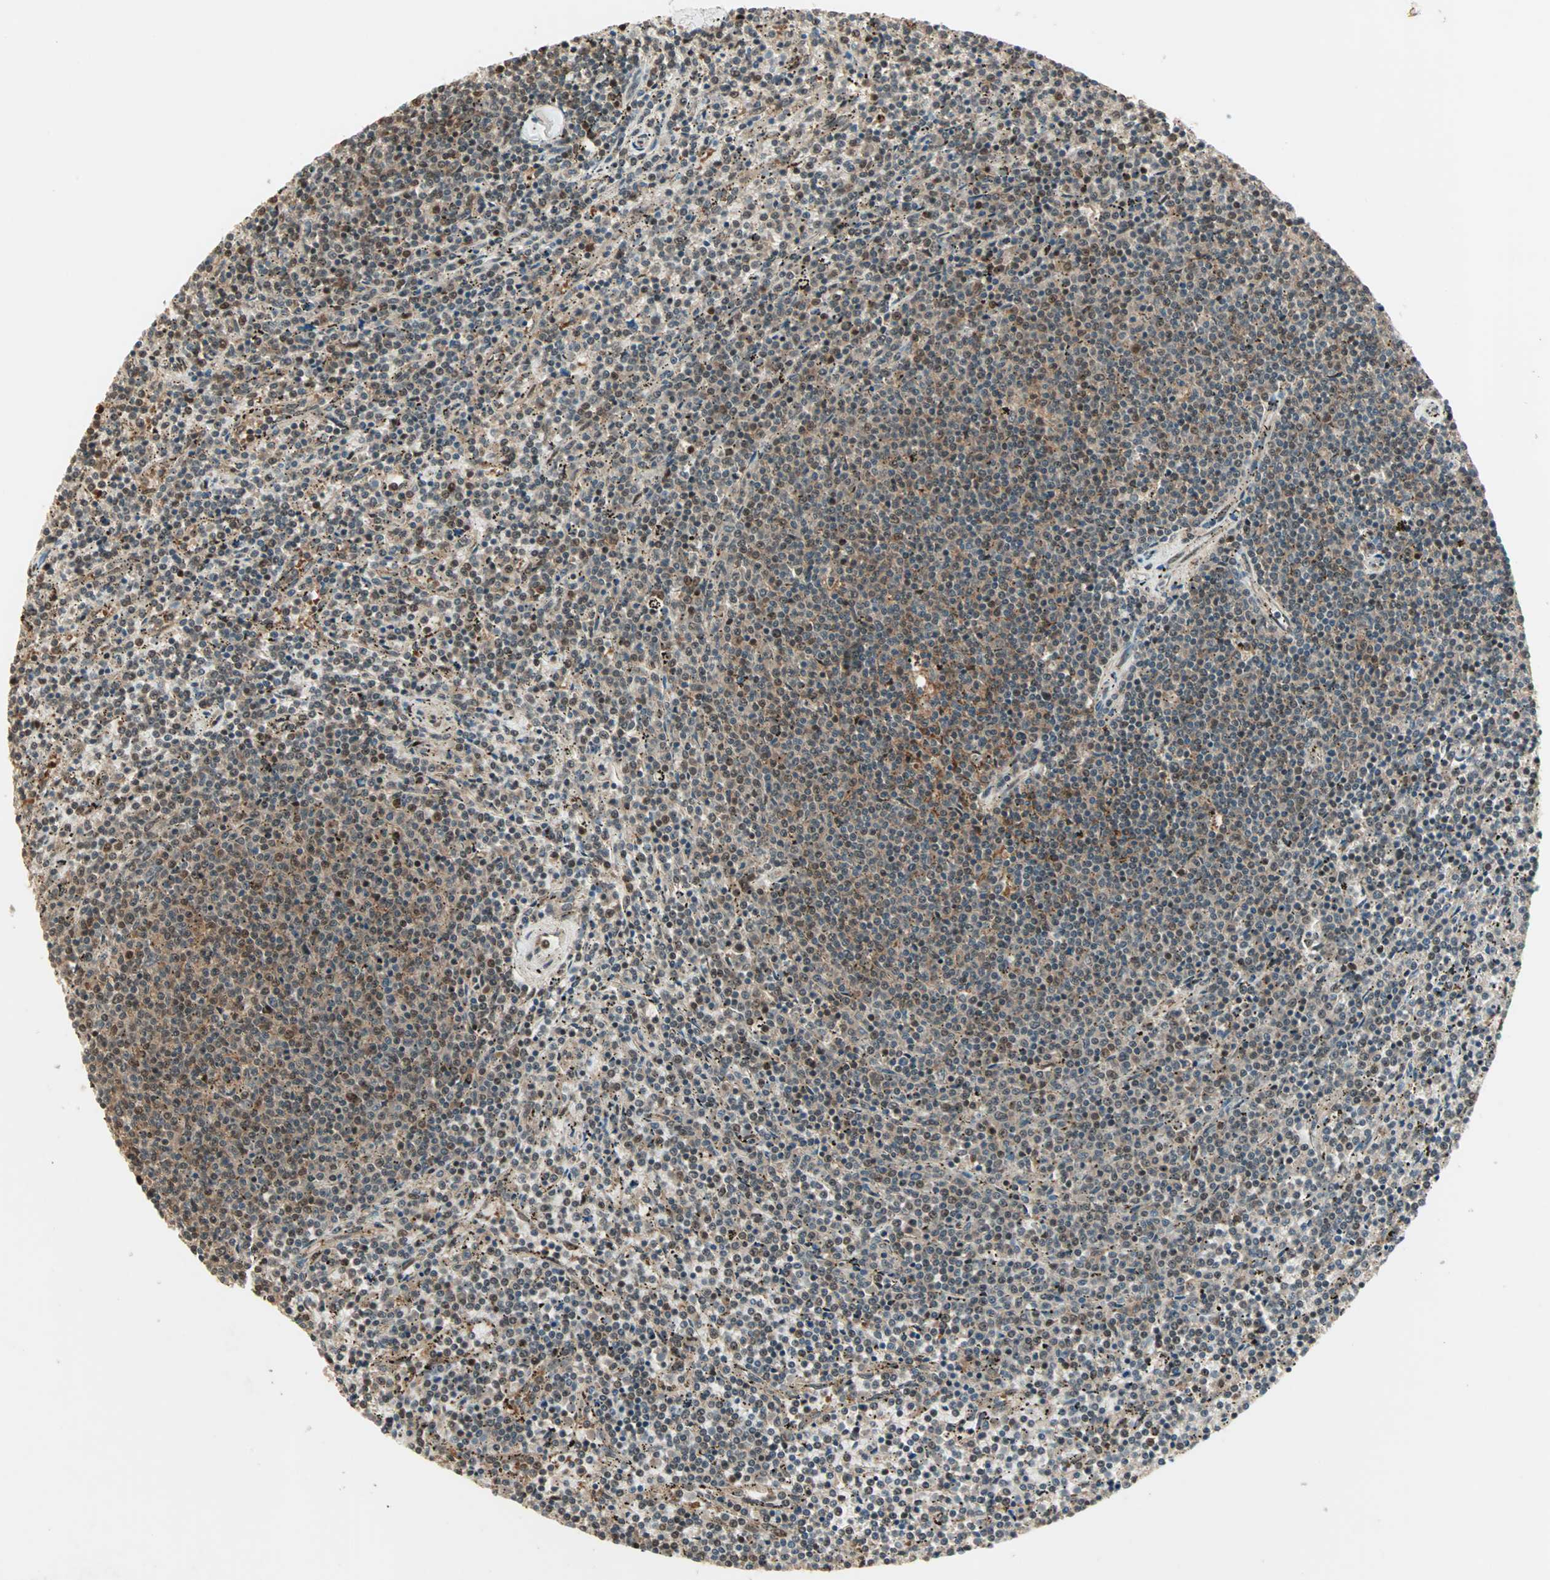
{"staining": {"intensity": "weak", "quantity": "<25%", "location": "cytoplasmic/membranous,nuclear"}, "tissue": "lymphoma", "cell_type": "Tumor cells", "image_type": "cancer", "snomed": [{"axis": "morphology", "description": "Malignant lymphoma, non-Hodgkin's type, Low grade"}, {"axis": "topography", "description": "Spleen"}], "caption": "Immunohistochemistry (IHC) photomicrograph of malignant lymphoma, non-Hodgkin's type (low-grade) stained for a protein (brown), which exhibits no staining in tumor cells.", "gene": "ZNF701", "patient": {"sex": "female", "age": 50}}